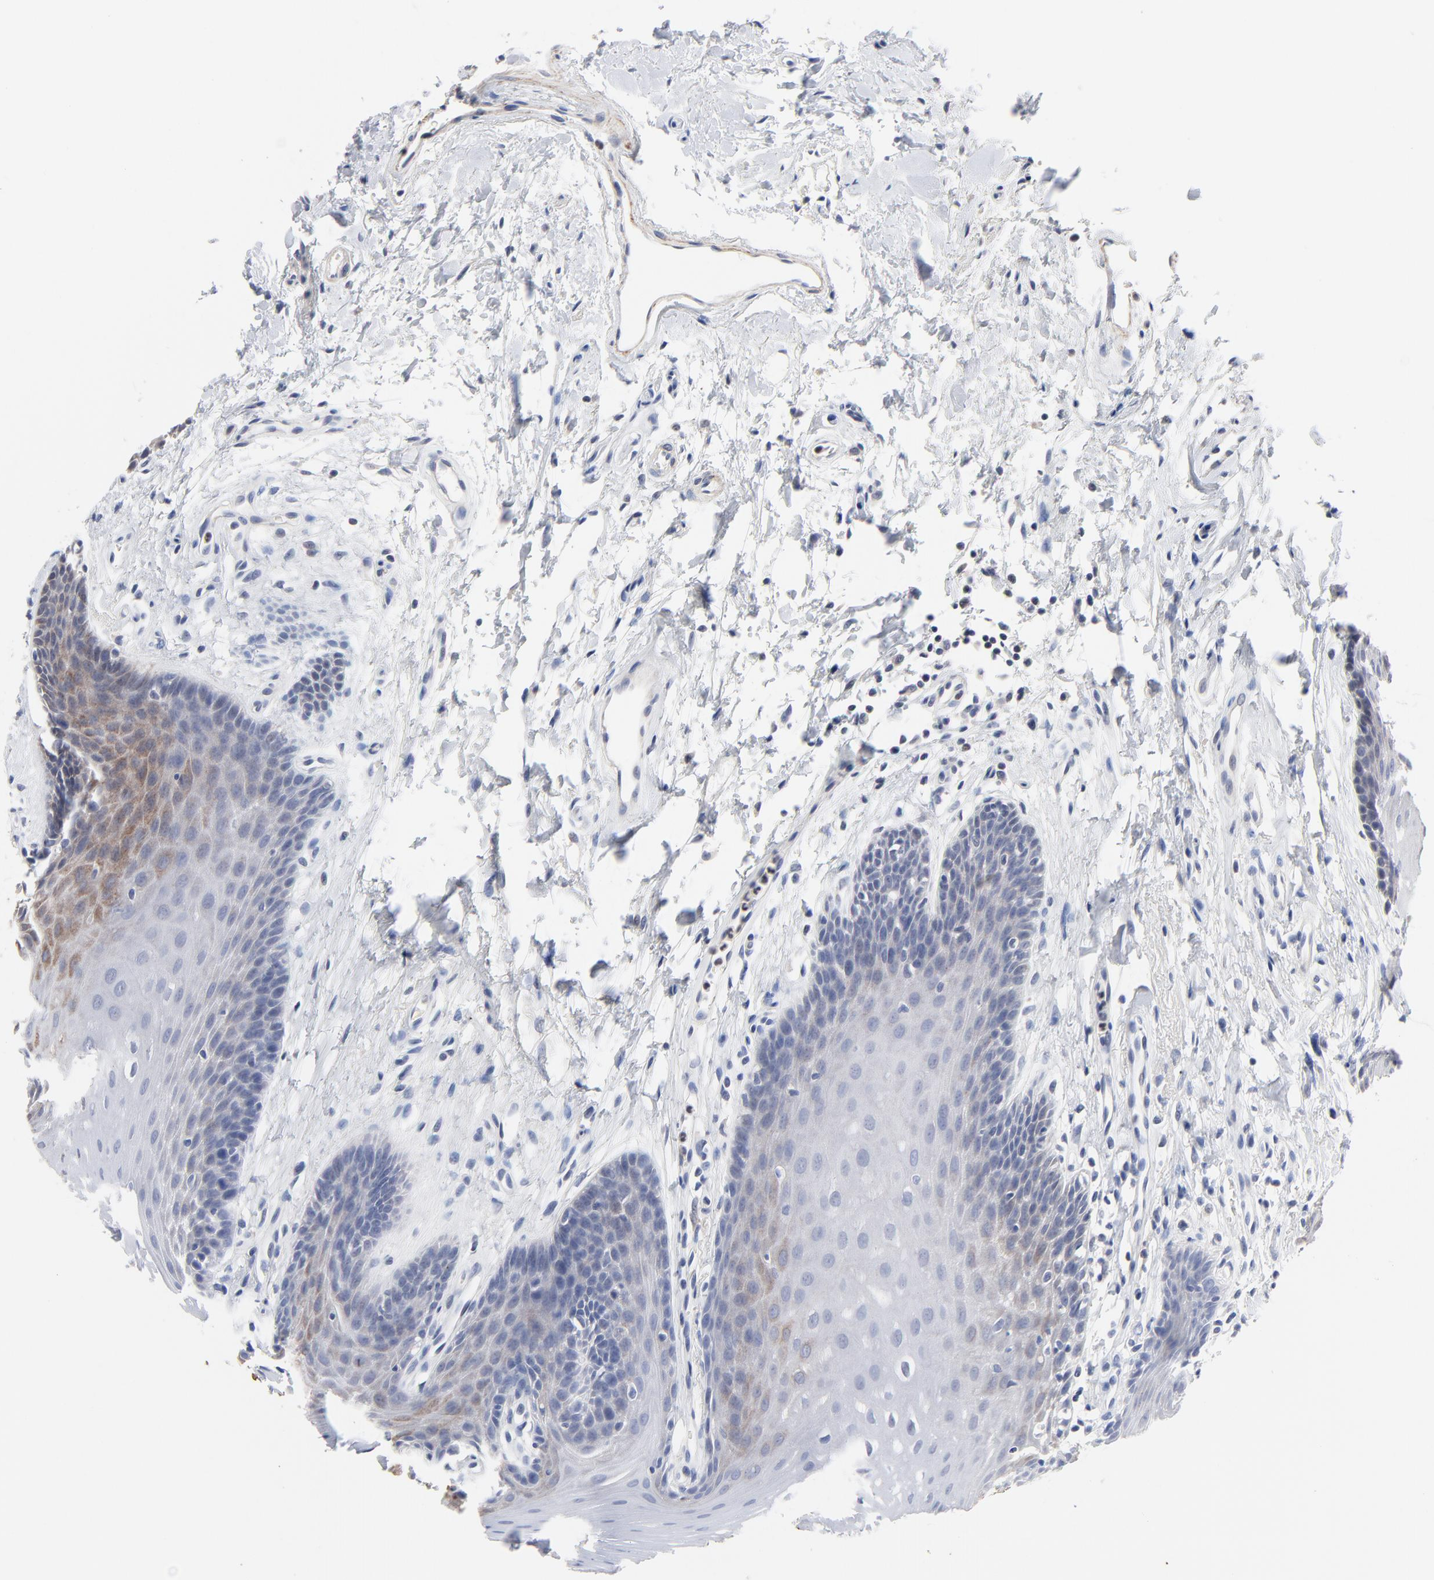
{"staining": {"intensity": "moderate", "quantity": "<25%", "location": "cytoplasmic/membranous"}, "tissue": "oral mucosa", "cell_type": "Squamous epithelial cells", "image_type": "normal", "snomed": [{"axis": "morphology", "description": "Normal tissue, NOS"}, {"axis": "topography", "description": "Oral tissue"}], "caption": "This image shows immunohistochemistry staining of unremarkable human oral mucosa, with low moderate cytoplasmic/membranous expression in about <25% of squamous epithelial cells.", "gene": "AADAC", "patient": {"sex": "male", "age": 62}}